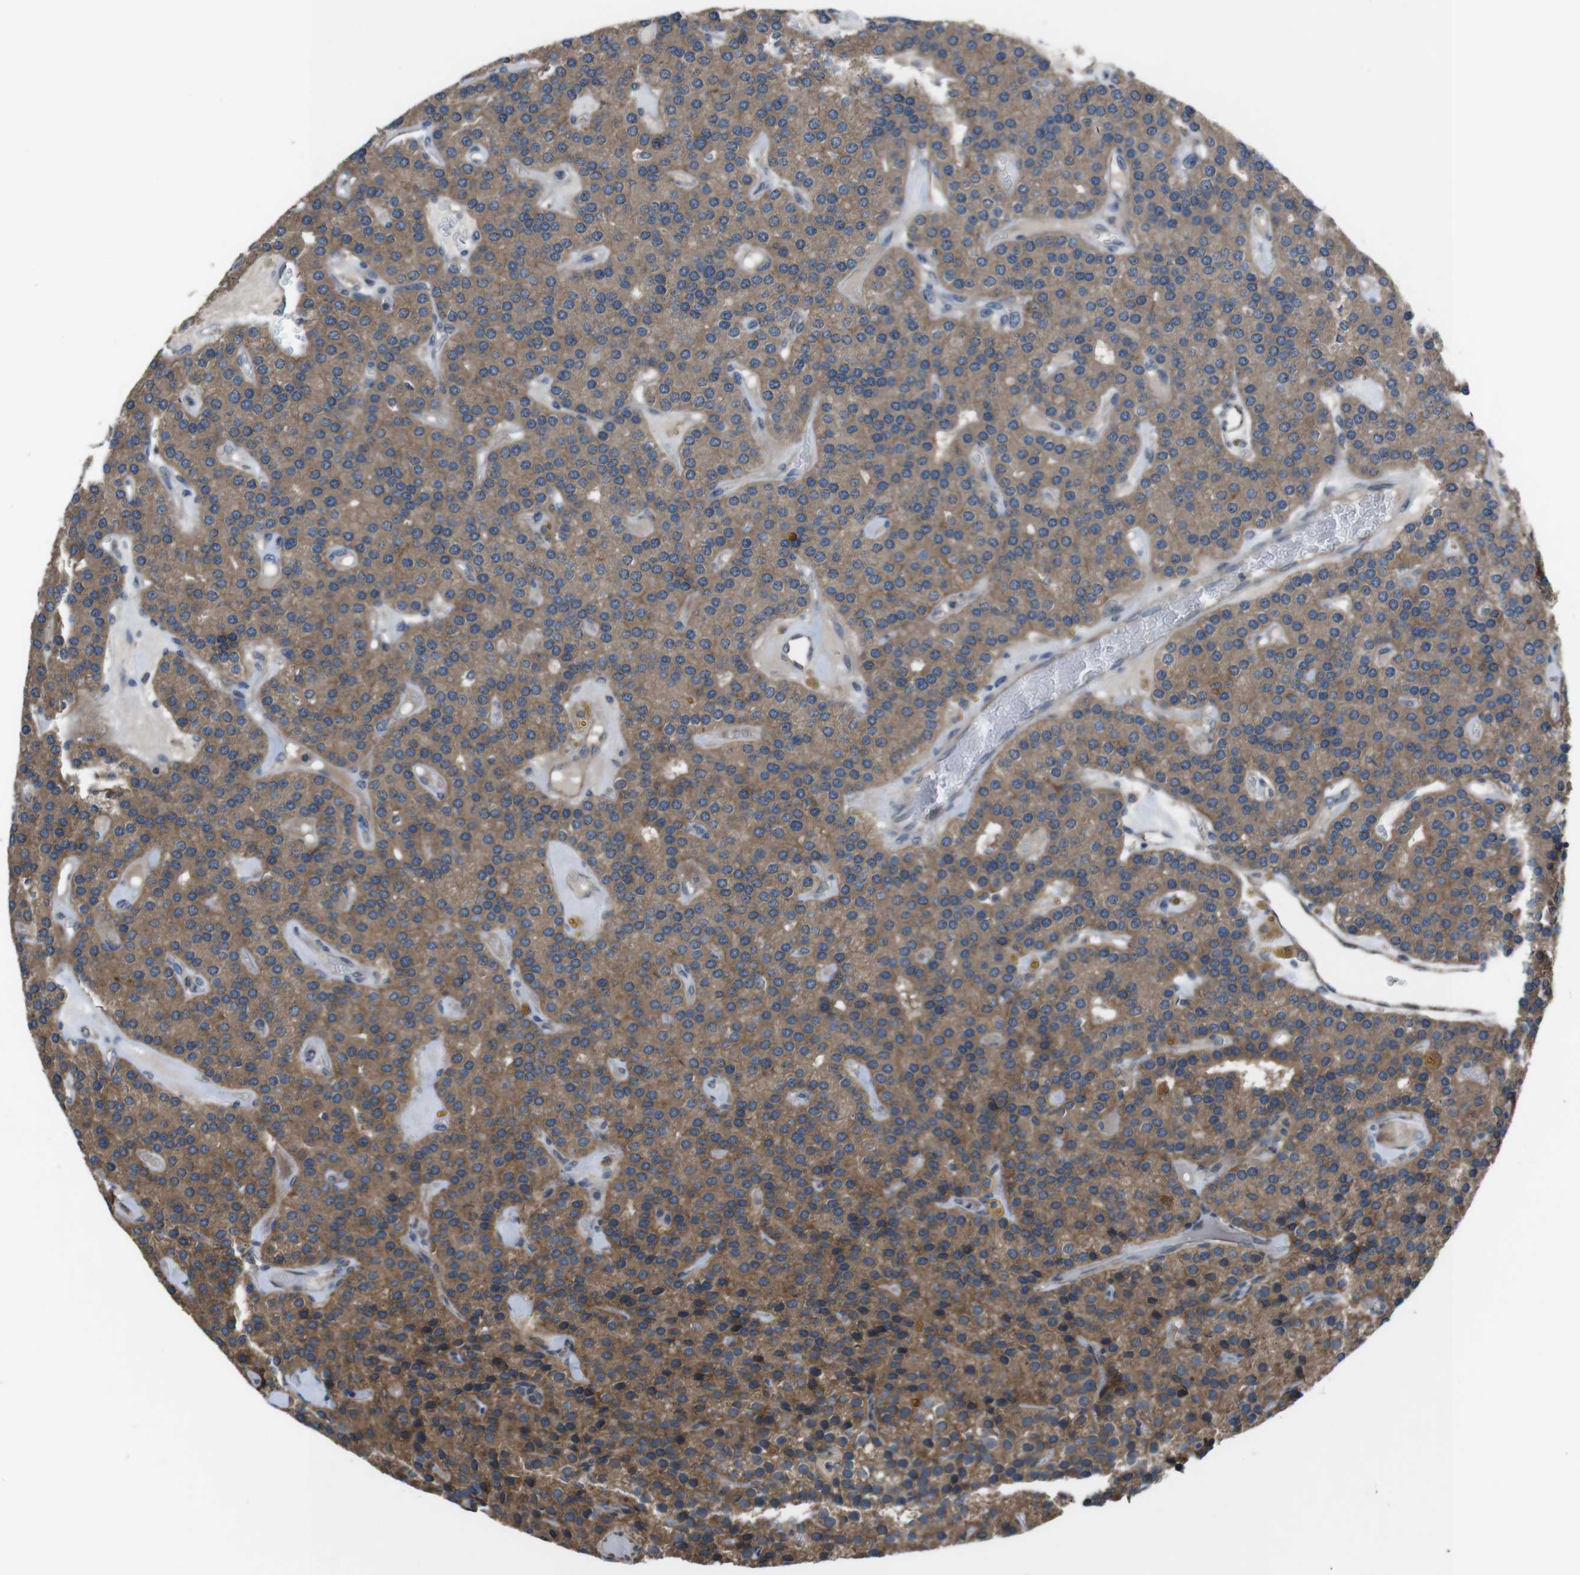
{"staining": {"intensity": "moderate", "quantity": ">75%", "location": "cytoplasmic/membranous"}, "tissue": "parathyroid gland", "cell_type": "Glandular cells", "image_type": "normal", "snomed": [{"axis": "morphology", "description": "Normal tissue, NOS"}, {"axis": "morphology", "description": "Adenoma, NOS"}, {"axis": "topography", "description": "Parathyroid gland"}], "caption": "High-power microscopy captured an immunohistochemistry (IHC) histopathology image of benign parathyroid gland, revealing moderate cytoplasmic/membranous staining in approximately >75% of glandular cells.", "gene": "SLC22A23", "patient": {"sex": "female", "age": 86}}